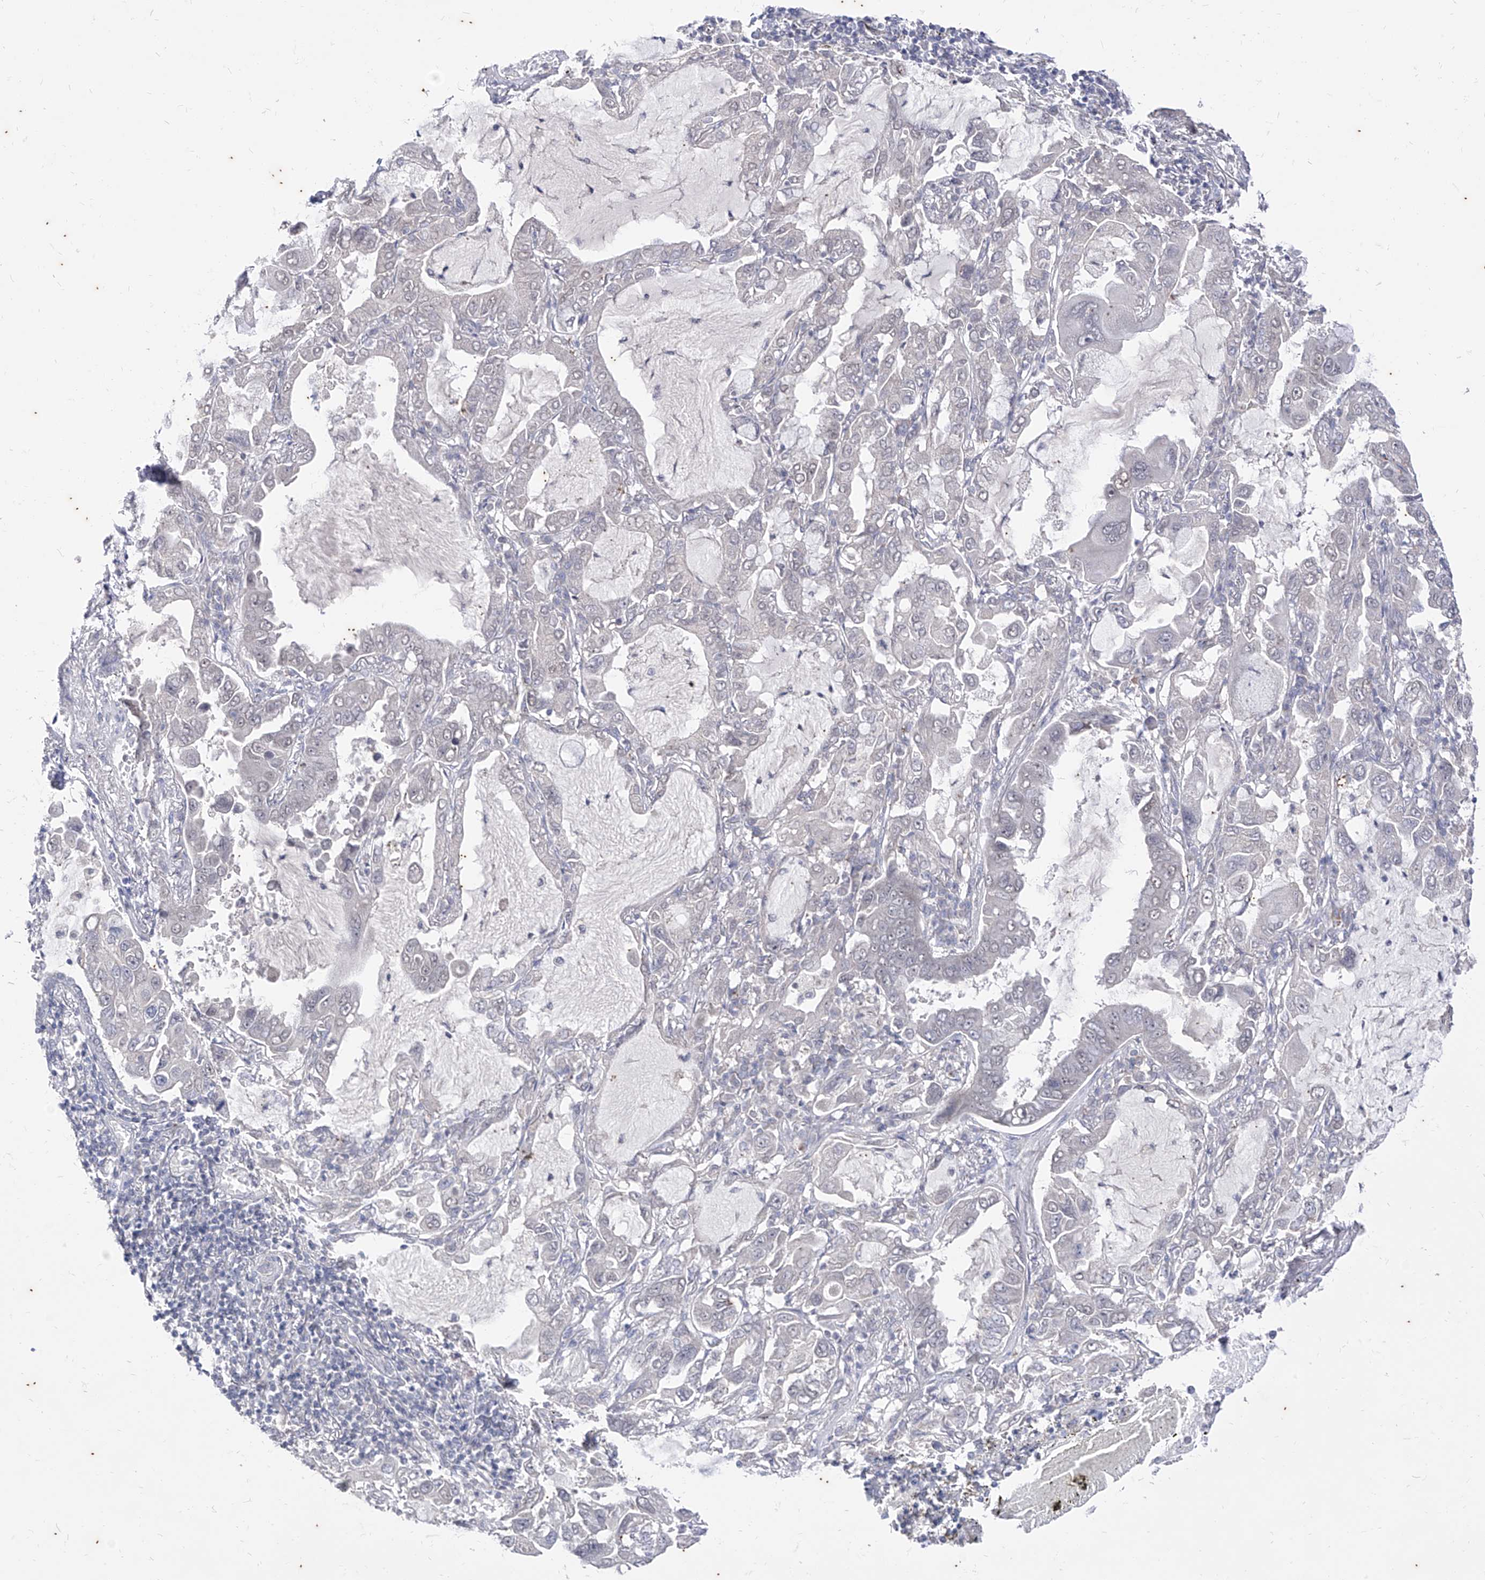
{"staining": {"intensity": "negative", "quantity": "none", "location": "none"}, "tissue": "lung cancer", "cell_type": "Tumor cells", "image_type": "cancer", "snomed": [{"axis": "morphology", "description": "Adenocarcinoma, NOS"}, {"axis": "topography", "description": "Lung"}], "caption": "Protein analysis of lung adenocarcinoma exhibits no significant expression in tumor cells.", "gene": "PHF20L1", "patient": {"sex": "male", "age": 64}}